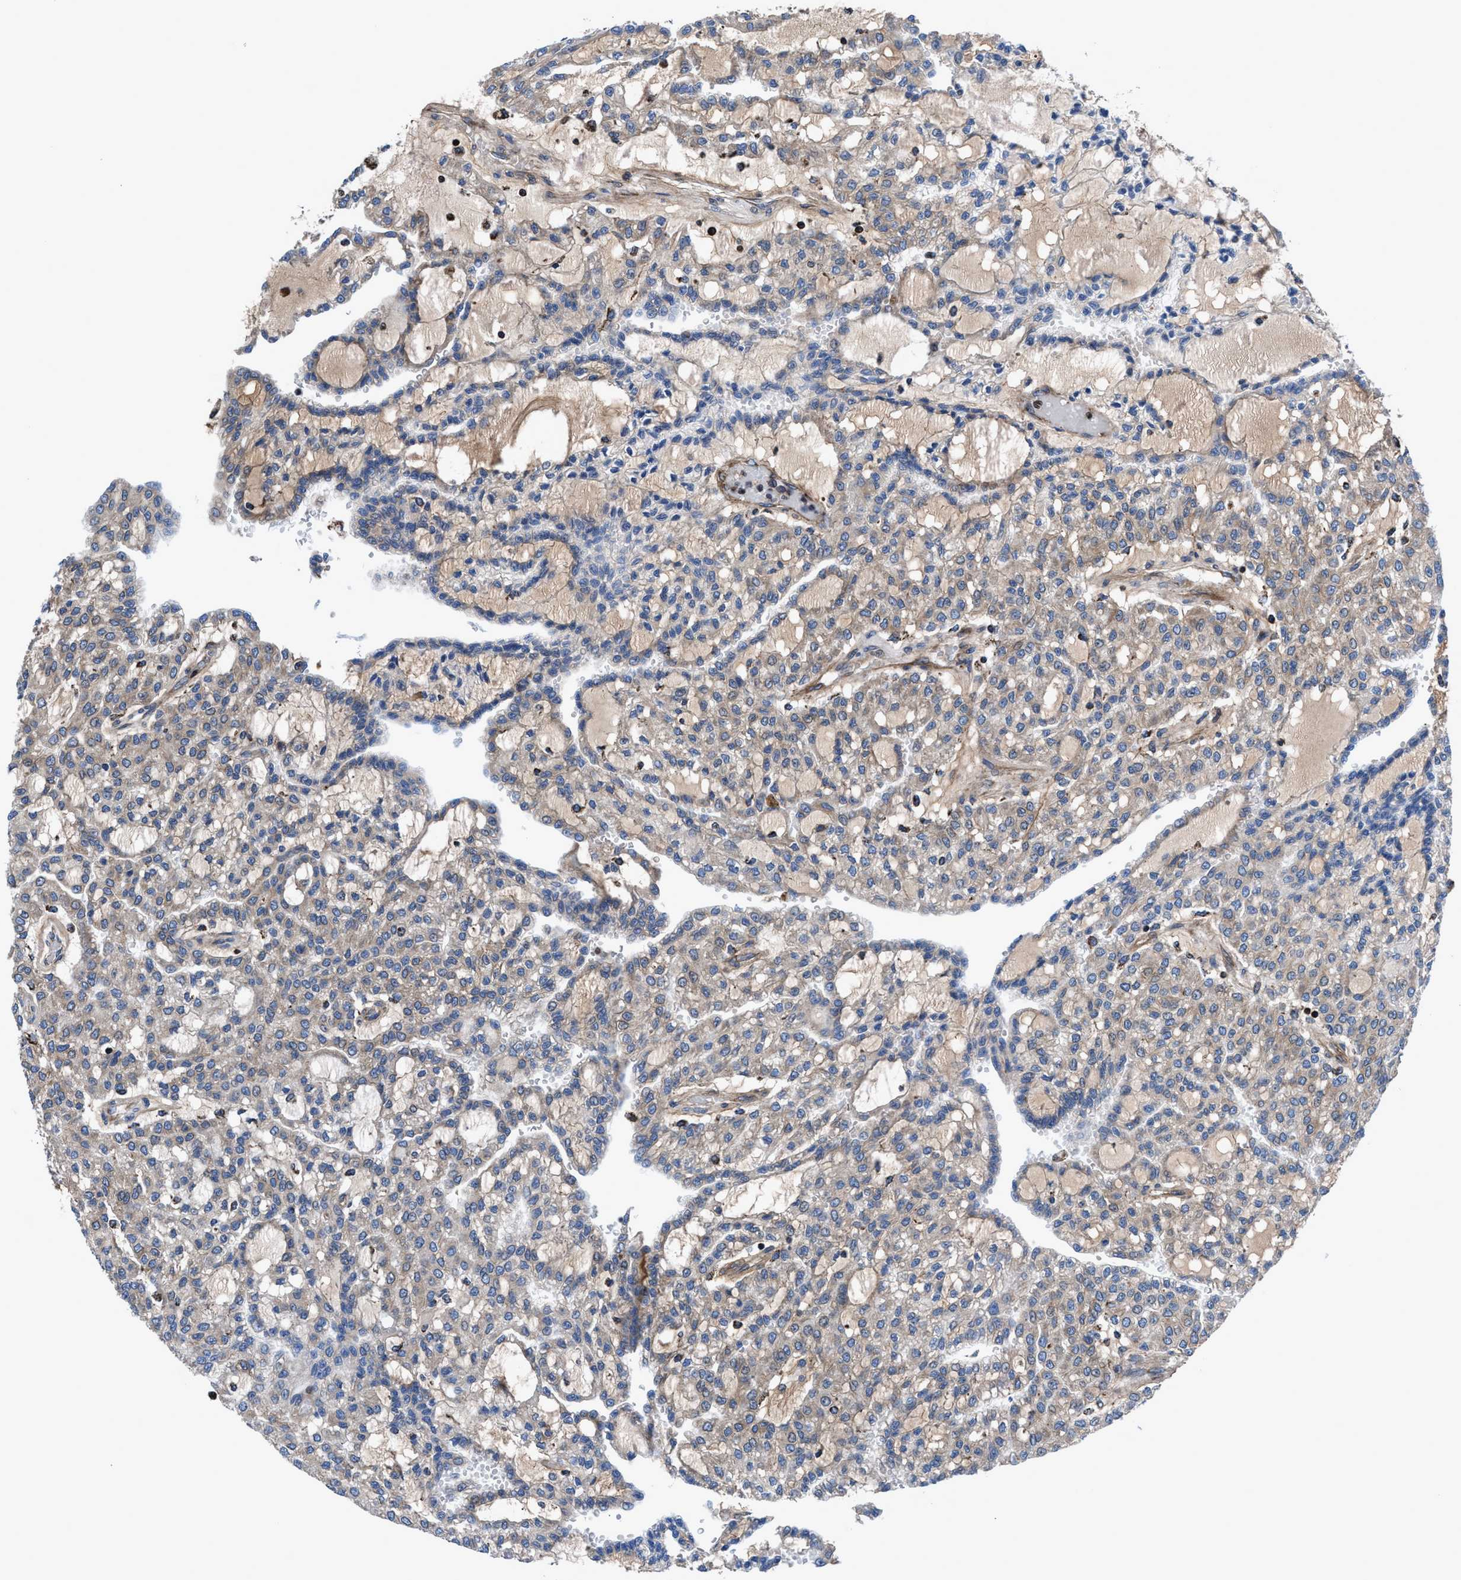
{"staining": {"intensity": "weak", "quantity": ">75%", "location": "cytoplasmic/membranous"}, "tissue": "renal cancer", "cell_type": "Tumor cells", "image_type": "cancer", "snomed": [{"axis": "morphology", "description": "Adenocarcinoma, NOS"}, {"axis": "topography", "description": "Kidney"}], "caption": "Renal cancer was stained to show a protein in brown. There is low levels of weak cytoplasmic/membranous positivity in approximately >75% of tumor cells.", "gene": "PRR15L", "patient": {"sex": "male", "age": 63}}